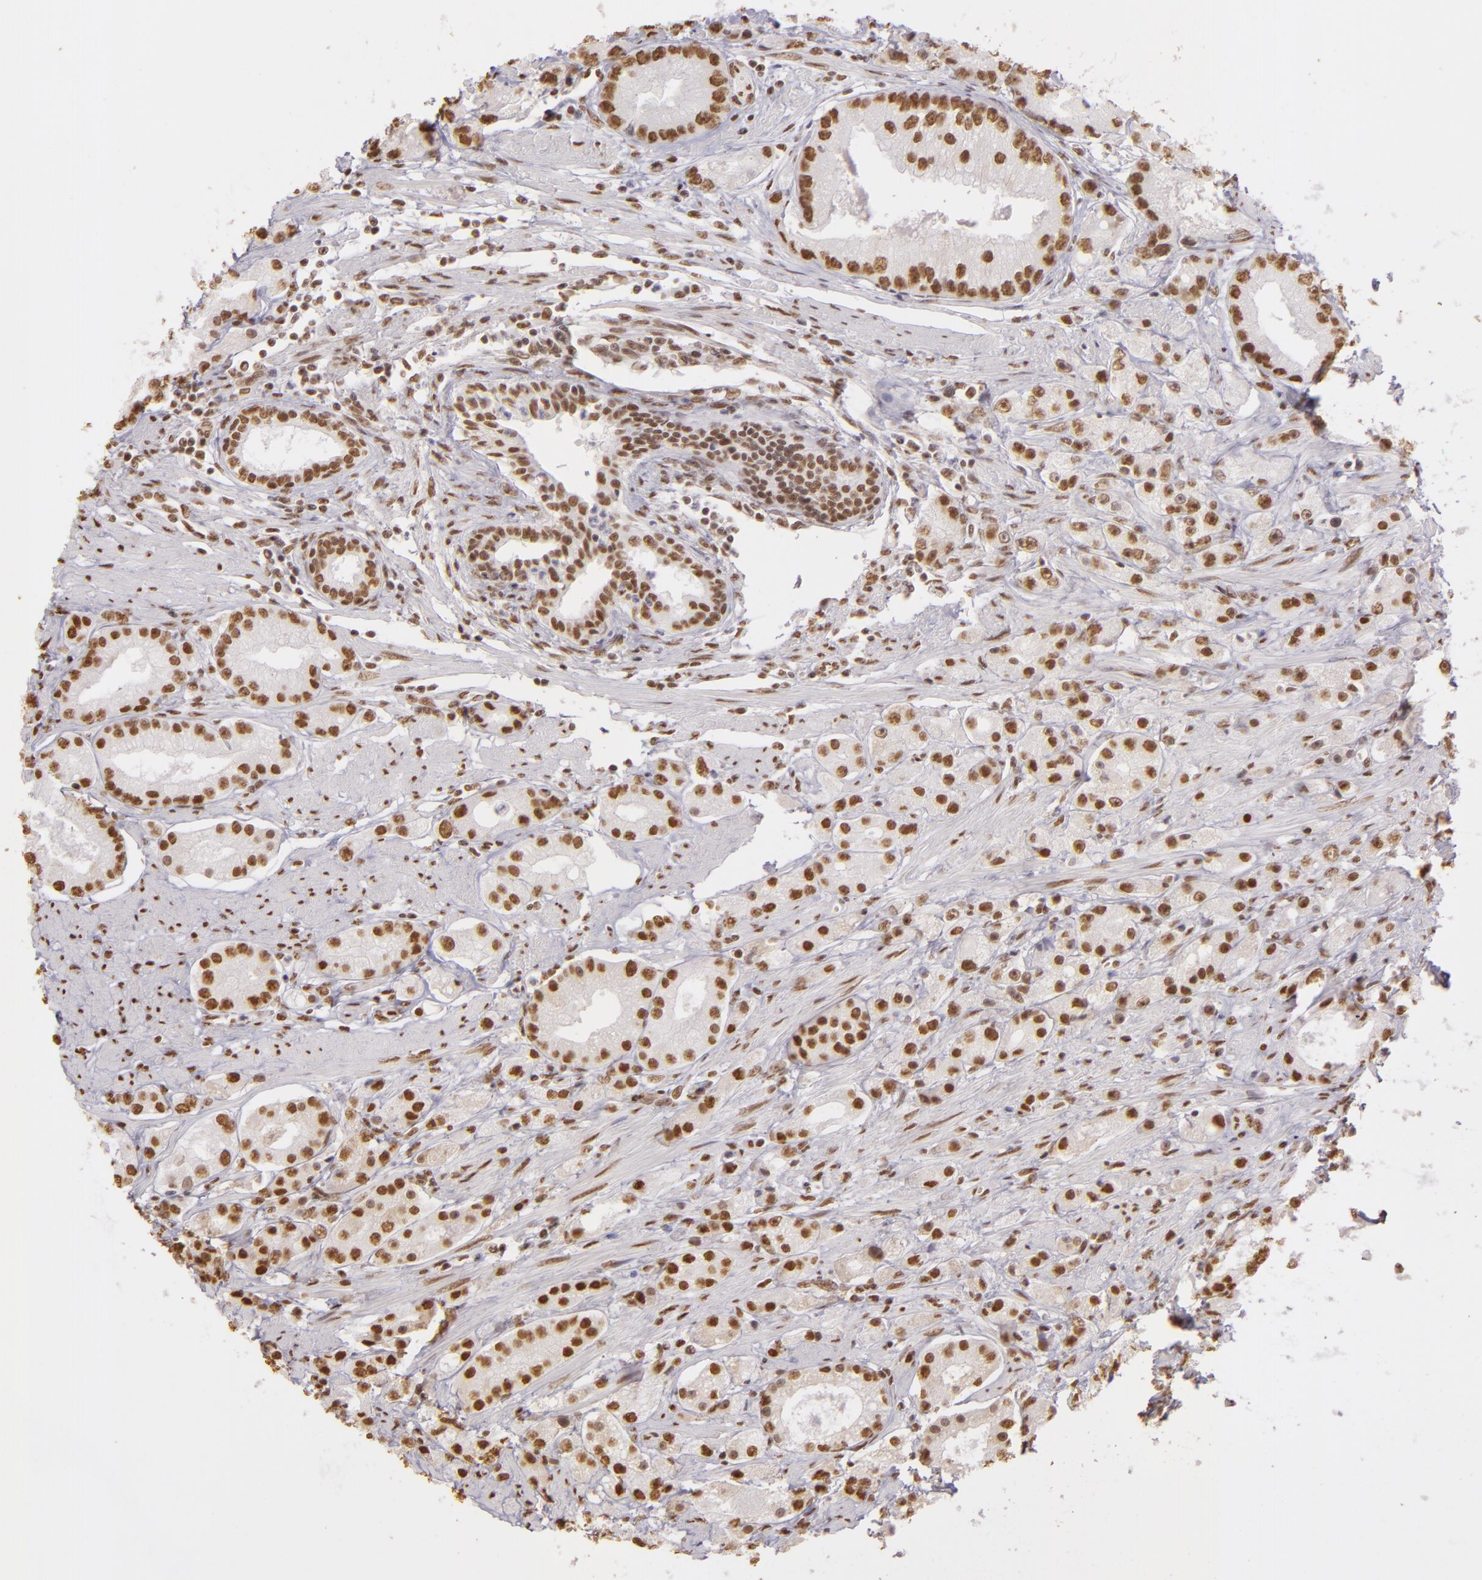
{"staining": {"intensity": "moderate", "quantity": ">75%", "location": "nuclear"}, "tissue": "prostate cancer", "cell_type": "Tumor cells", "image_type": "cancer", "snomed": [{"axis": "morphology", "description": "Adenocarcinoma, Medium grade"}, {"axis": "topography", "description": "Prostate"}], "caption": "Immunohistochemistry (IHC) staining of prostate cancer (medium-grade adenocarcinoma), which exhibits medium levels of moderate nuclear positivity in about >75% of tumor cells indicating moderate nuclear protein positivity. The staining was performed using DAB (brown) for protein detection and nuclei were counterstained in hematoxylin (blue).", "gene": "PAPOLA", "patient": {"sex": "male", "age": 72}}